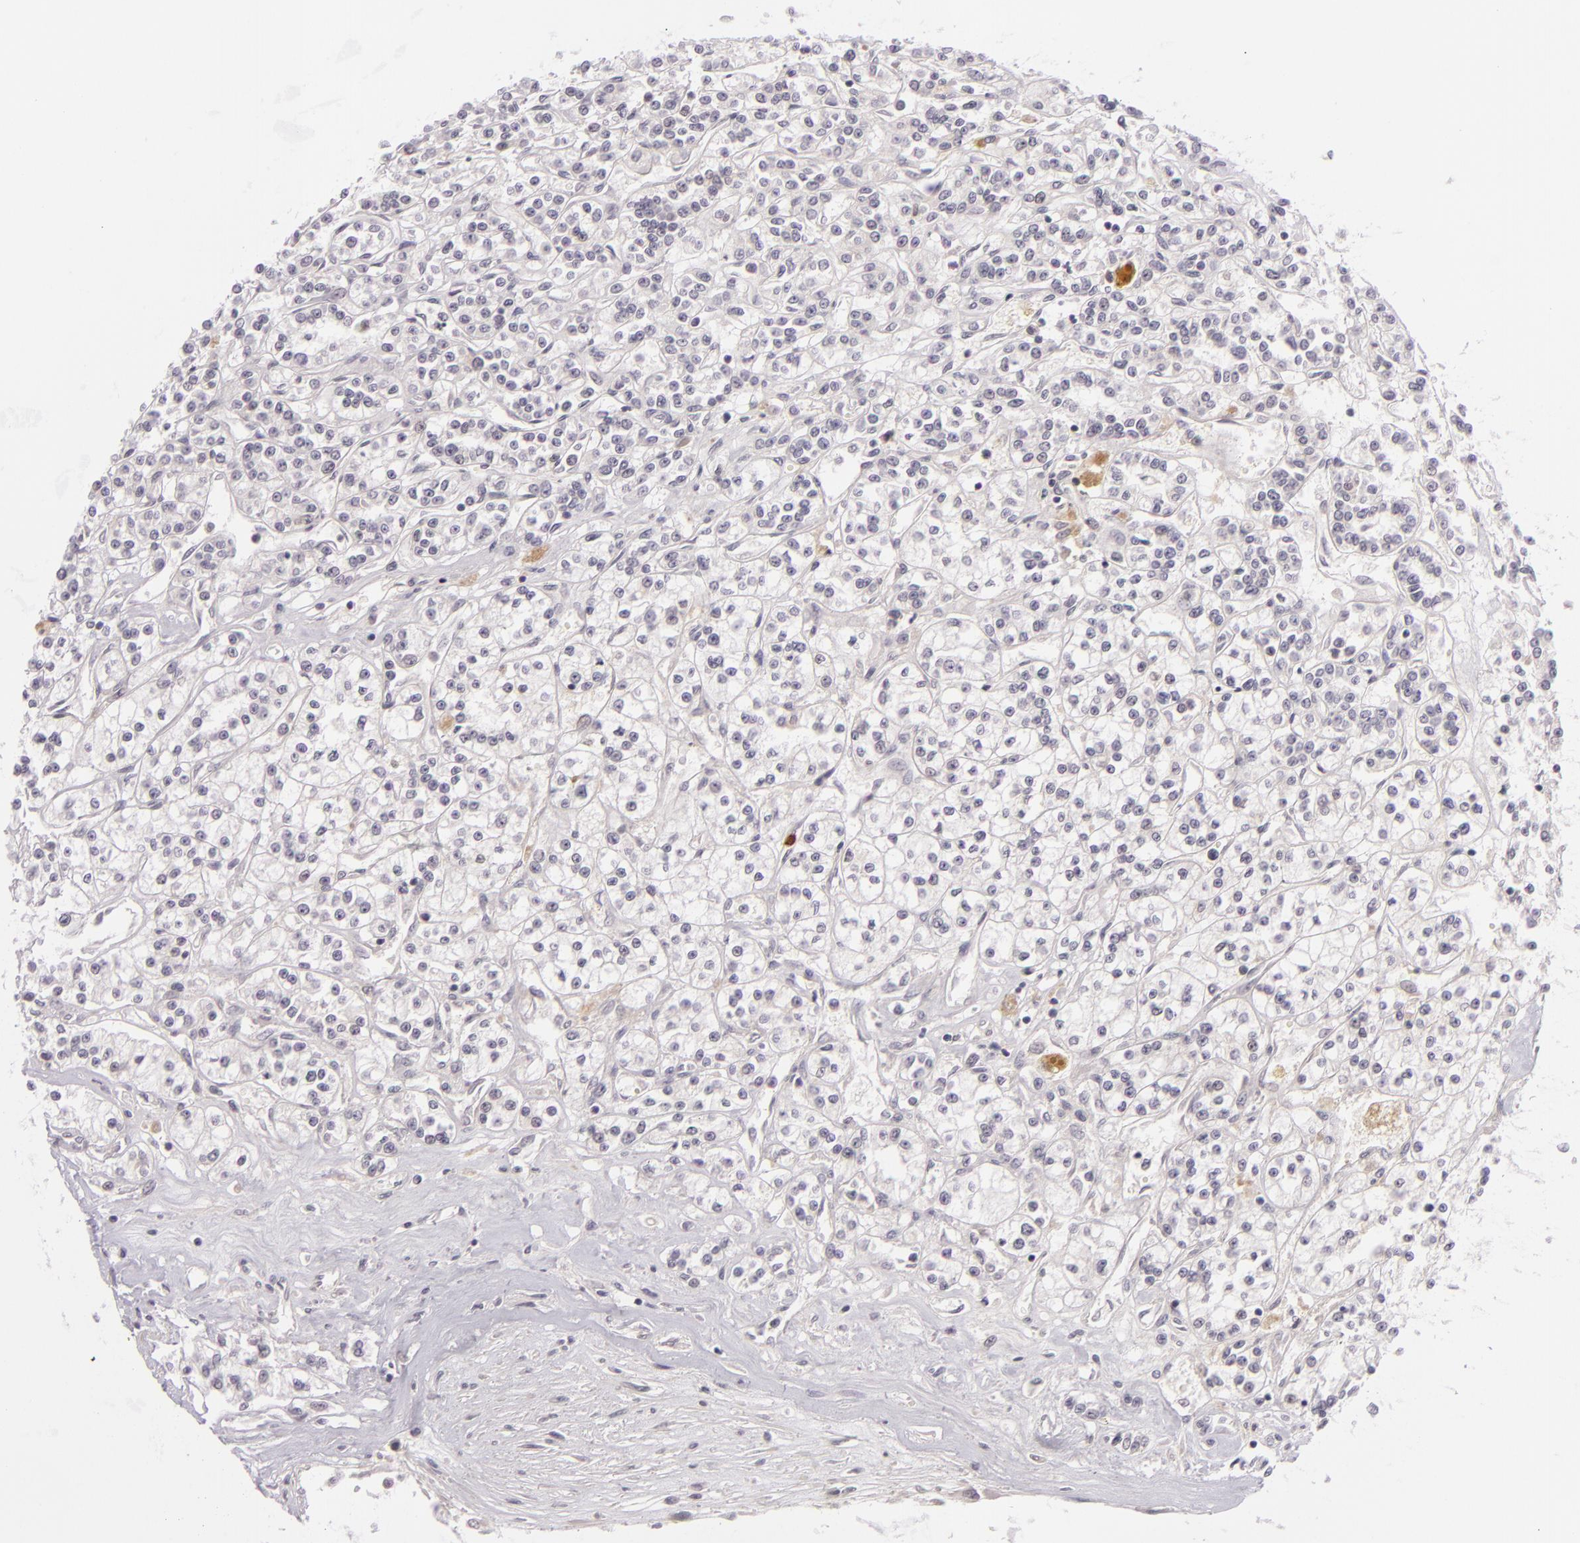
{"staining": {"intensity": "negative", "quantity": "none", "location": "none"}, "tissue": "renal cancer", "cell_type": "Tumor cells", "image_type": "cancer", "snomed": [{"axis": "morphology", "description": "Adenocarcinoma, NOS"}, {"axis": "topography", "description": "Kidney"}], "caption": "IHC photomicrograph of human renal cancer stained for a protein (brown), which reveals no positivity in tumor cells.", "gene": "DAG1", "patient": {"sex": "female", "age": 76}}